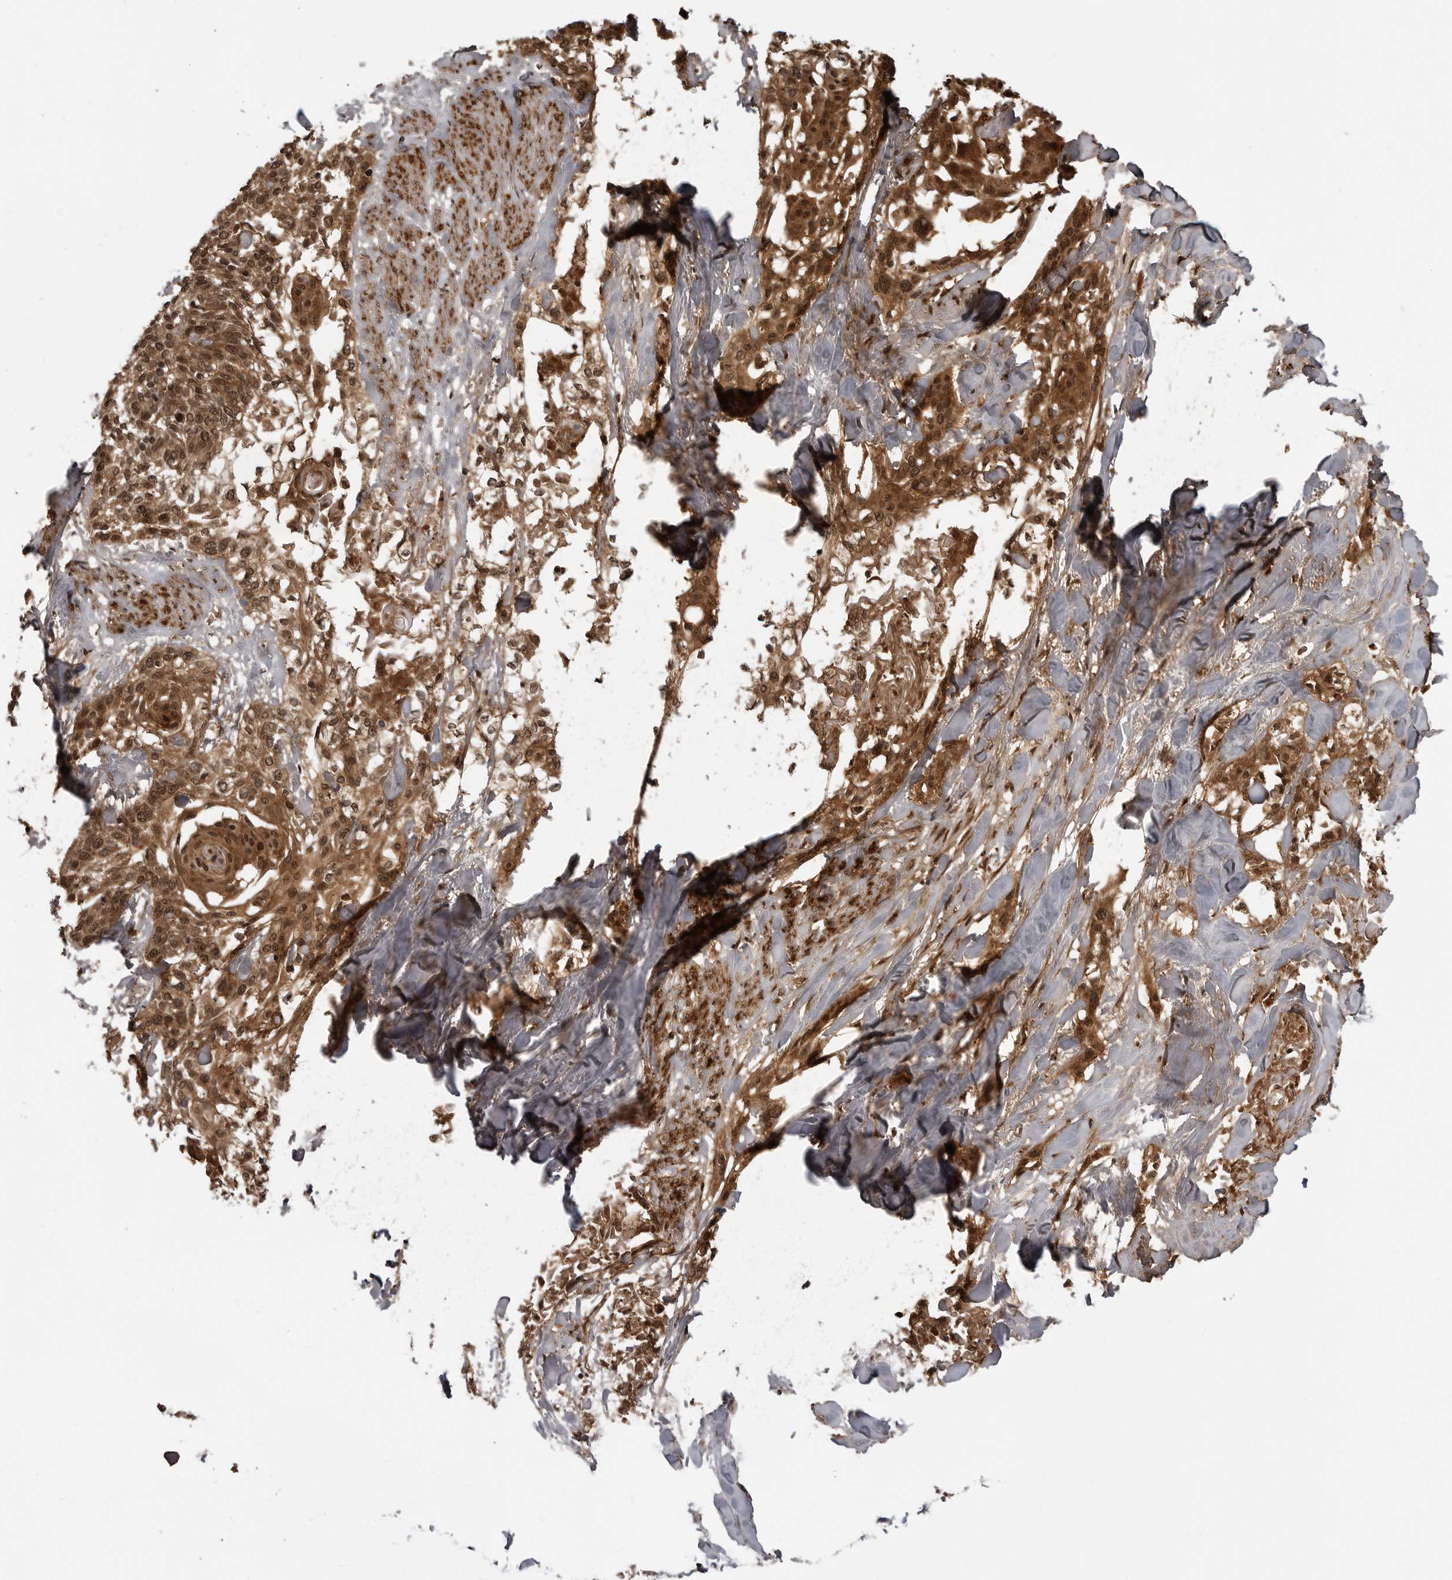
{"staining": {"intensity": "moderate", "quantity": ">75%", "location": "cytoplasmic/membranous,nuclear"}, "tissue": "cervical cancer", "cell_type": "Tumor cells", "image_type": "cancer", "snomed": [{"axis": "morphology", "description": "Squamous cell carcinoma, NOS"}, {"axis": "topography", "description": "Cervix"}], "caption": "Approximately >75% of tumor cells in human cervical cancer (squamous cell carcinoma) display moderate cytoplasmic/membranous and nuclear protein staining as visualized by brown immunohistochemical staining.", "gene": "IL24", "patient": {"sex": "female", "age": 57}}